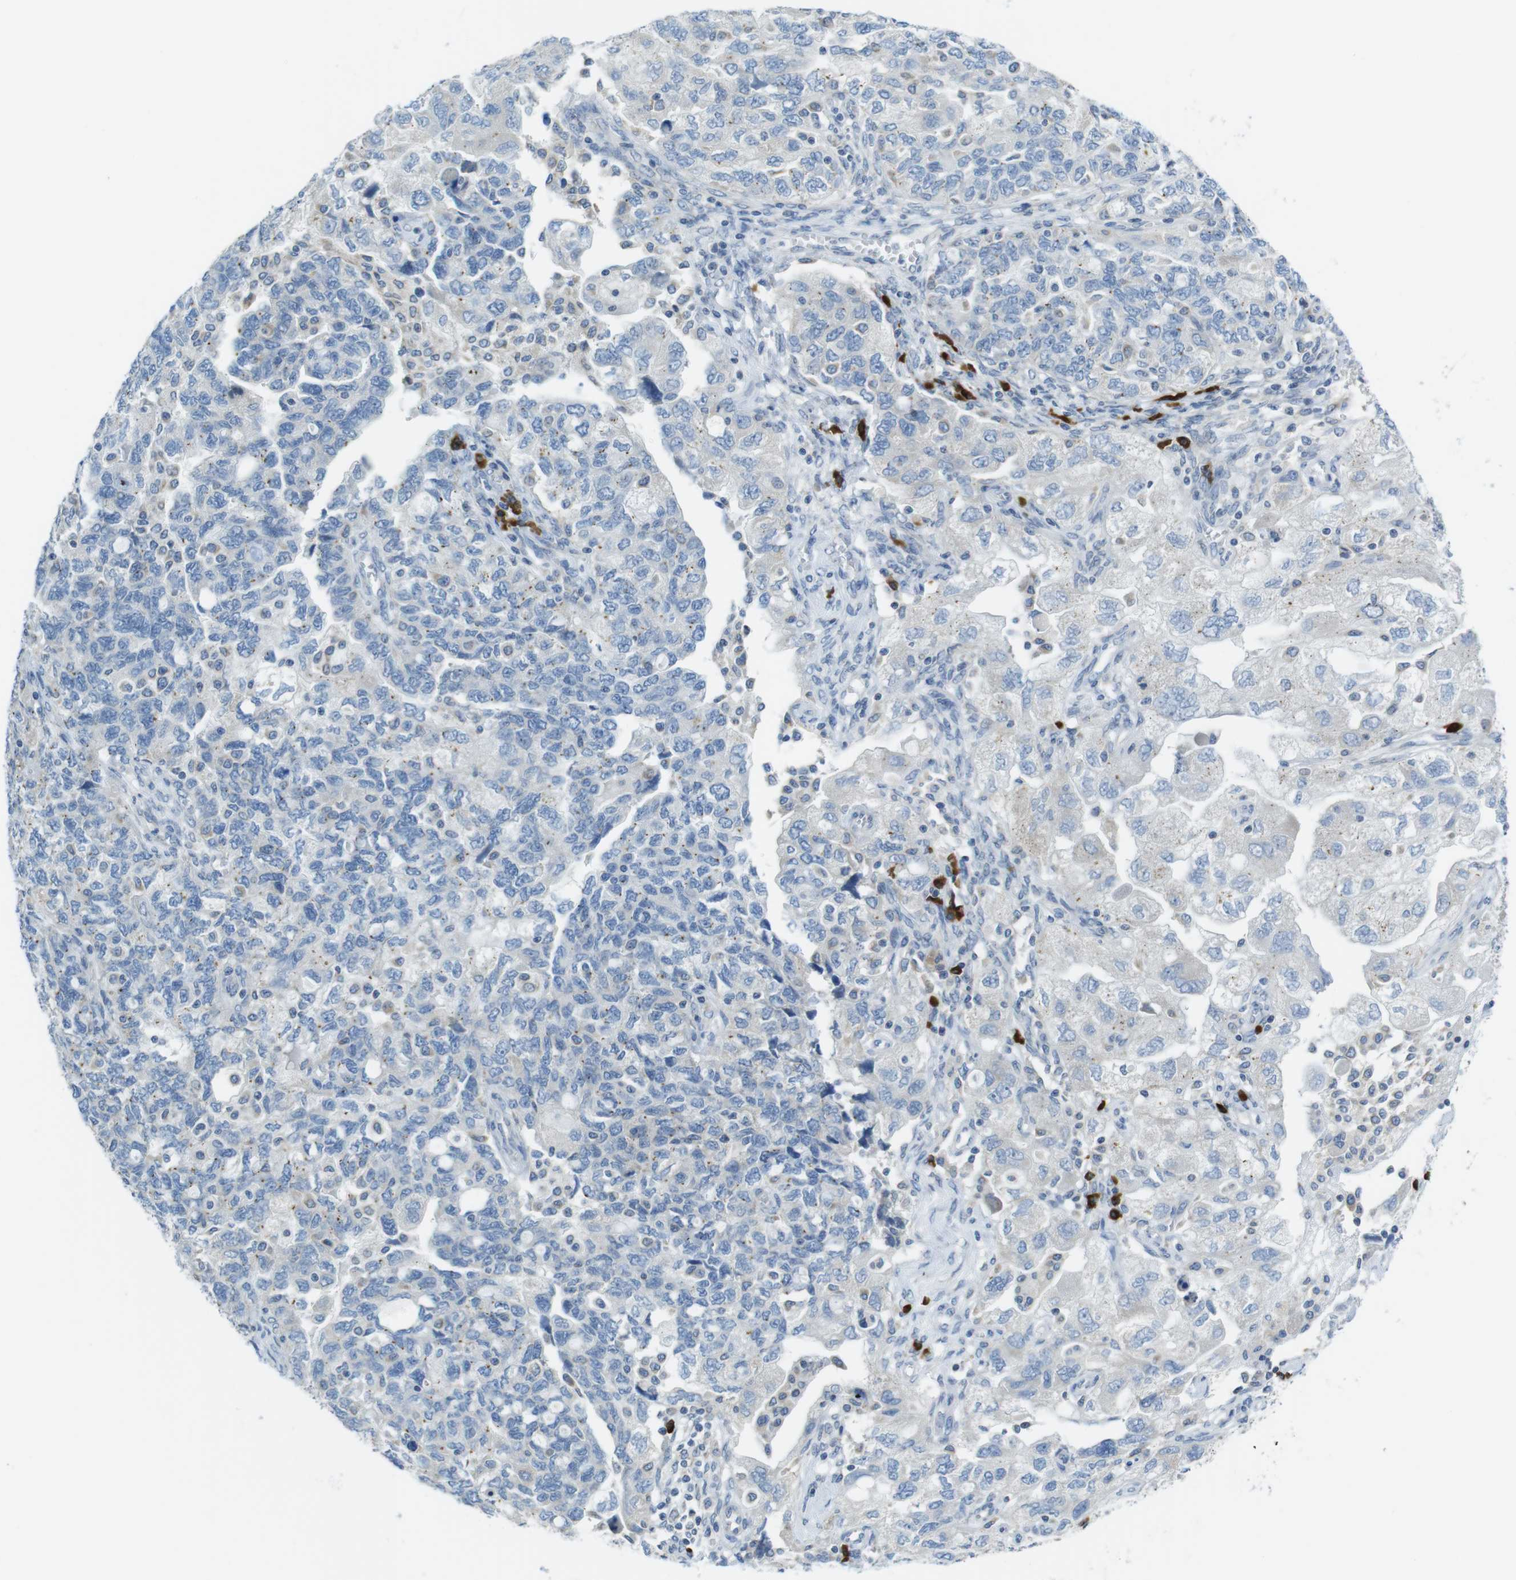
{"staining": {"intensity": "negative", "quantity": "none", "location": "none"}, "tissue": "ovarian cancer", "cell_type": "Tumor cells", "image_type": "cancer", "snomed": [{"axis": "morphology", "description": "Carcinoma, NOS"}, {"axis": "morphology", "description": "Cystadenocarcinoma, serous, NOS"}, {"axis": "topography", "description": "Ovary"}], "caption": "Tumor cells show no significant expression in ovarian cancer.", "gene": "CLPTM1L", "patient": {"sex": "female", "age": 69}}